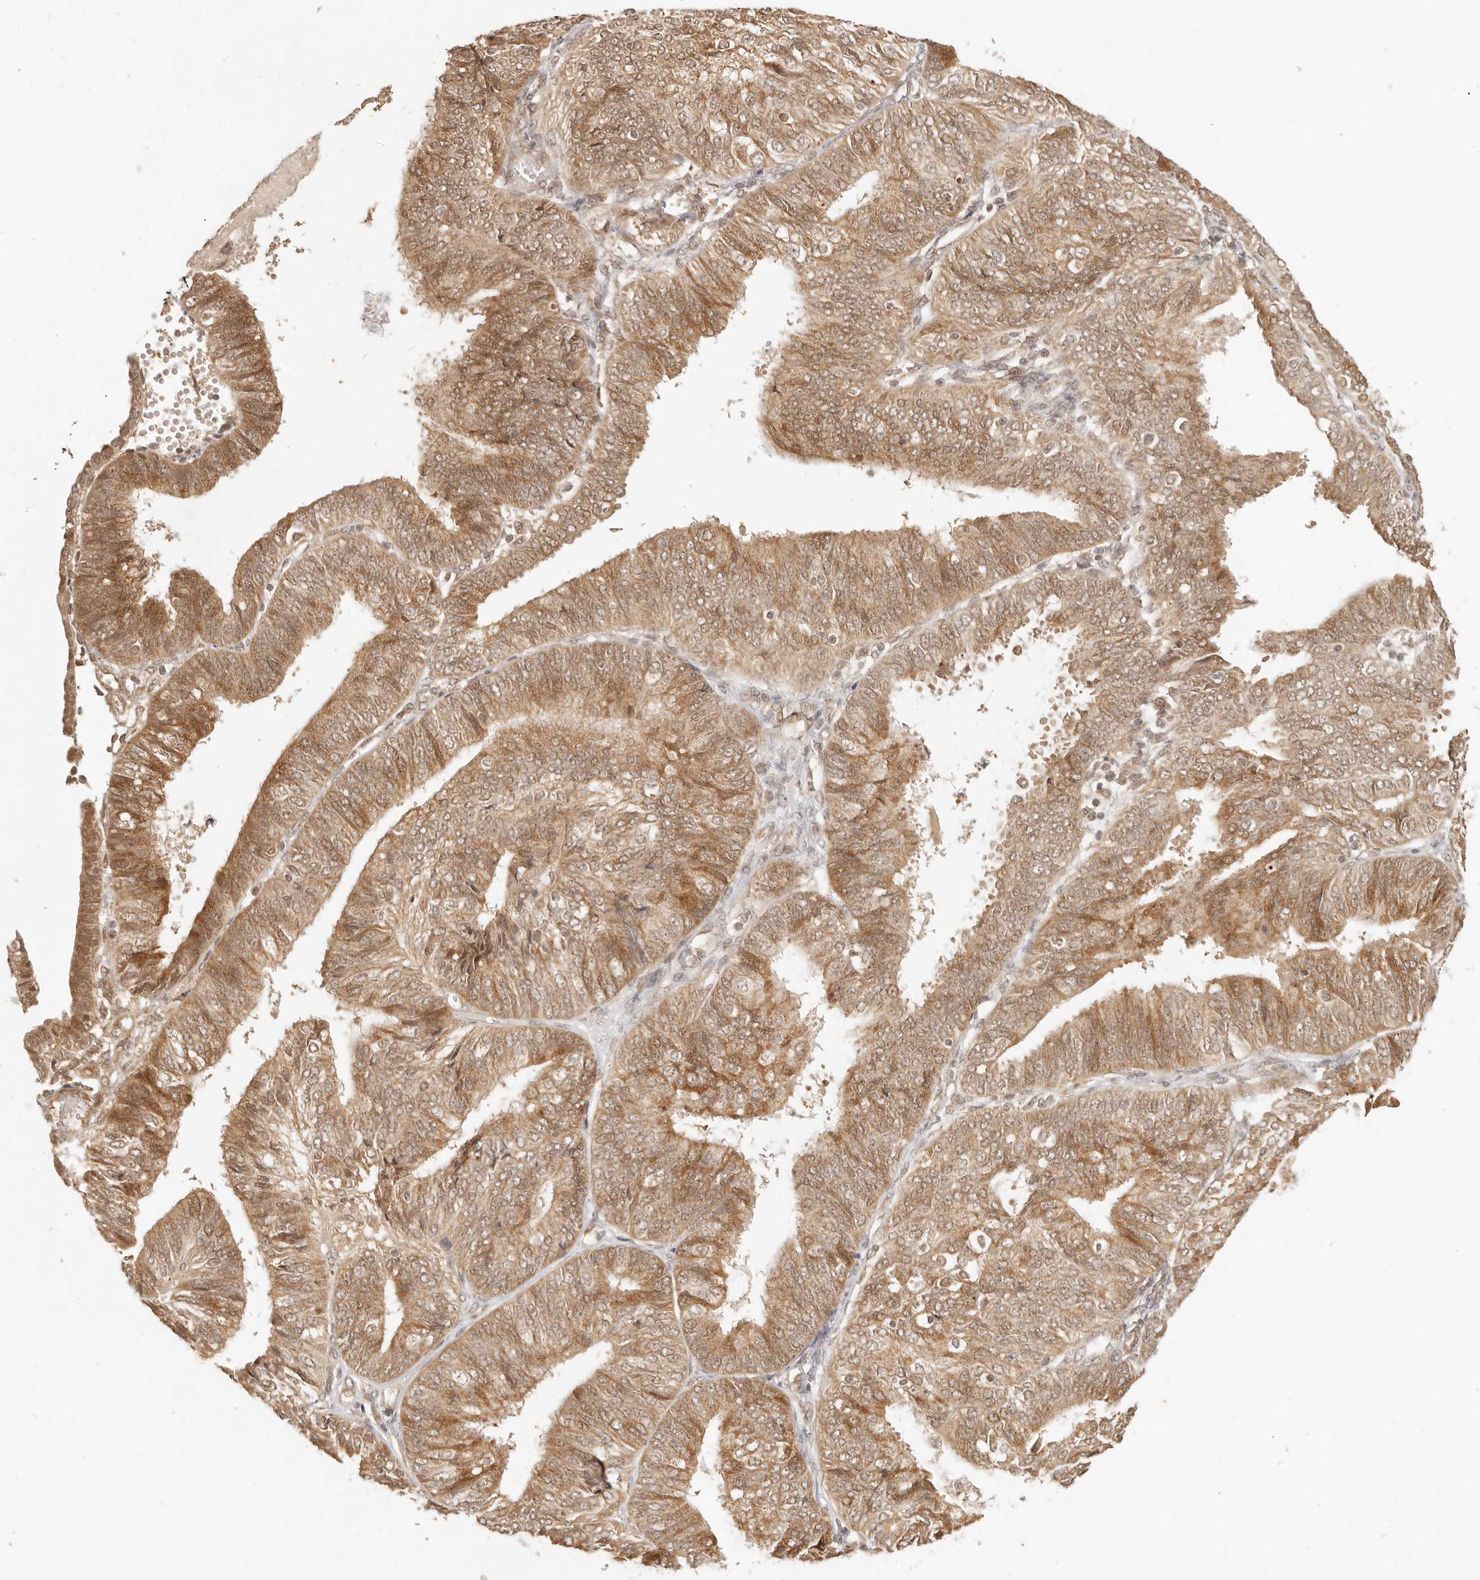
{"staining": {"intensity": "moderate", "quantity": ">75%", "location": "cytoplasmic/membranous,nuclear"}, "tissue": "endometrial cancer", "cell_type": "Tumor cells", "image_type": "cancer", "snomed": [{"axis": "morphology", "description": "Adenocarcinoma, NOS"}, {"axis": "topography", "description": "Endometrium"}], "caption": "Tumor cells reveal medium levels of moderate cytoplasmic/membranous and nuclear positivity in approximately >75% of cells in endometrial cancer.", "gene": "INTS11", "patient": {"sex": "female", "age": 58}}